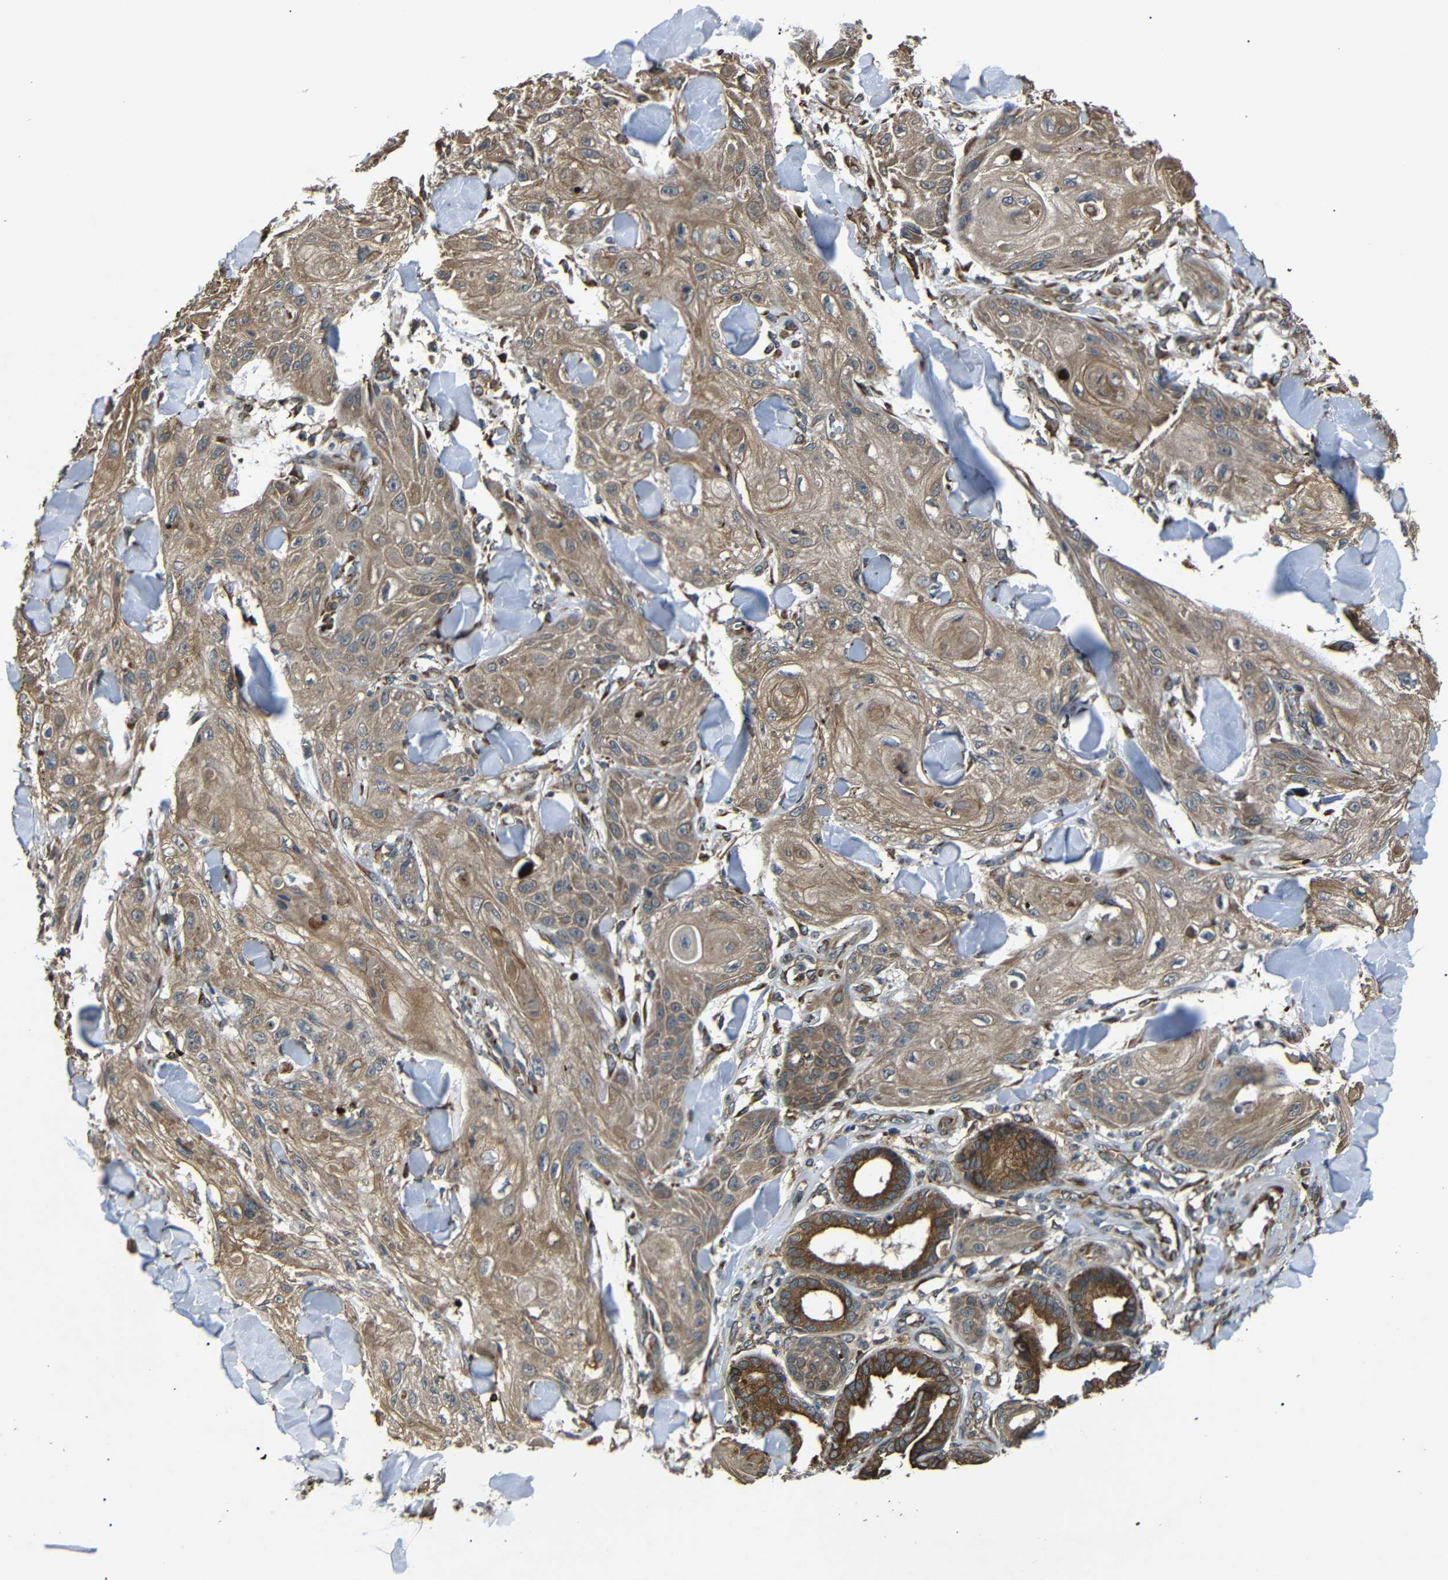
{"staining": {"intensity": "moderate", "quantity": ">75%", "location": "cytoplasmic/membranous"}, "tissue": "skin cancer", "cell_type": "Tumor cells", "image_type": "cancer", "snomed": [{"axis": "morphology", "description": "Squamous cell carcinoma, NOS"}, {"axis": "topography", "description": "Skin"}], "caption": "Brown immunohistochemical staining in skin squamous cell carcinoma shows moderate cytoplasmic/membranous staining in approximately >75% of tumor cells.", "gene": "TRPC1", "patient": {"sex": "male", "age": 74}}